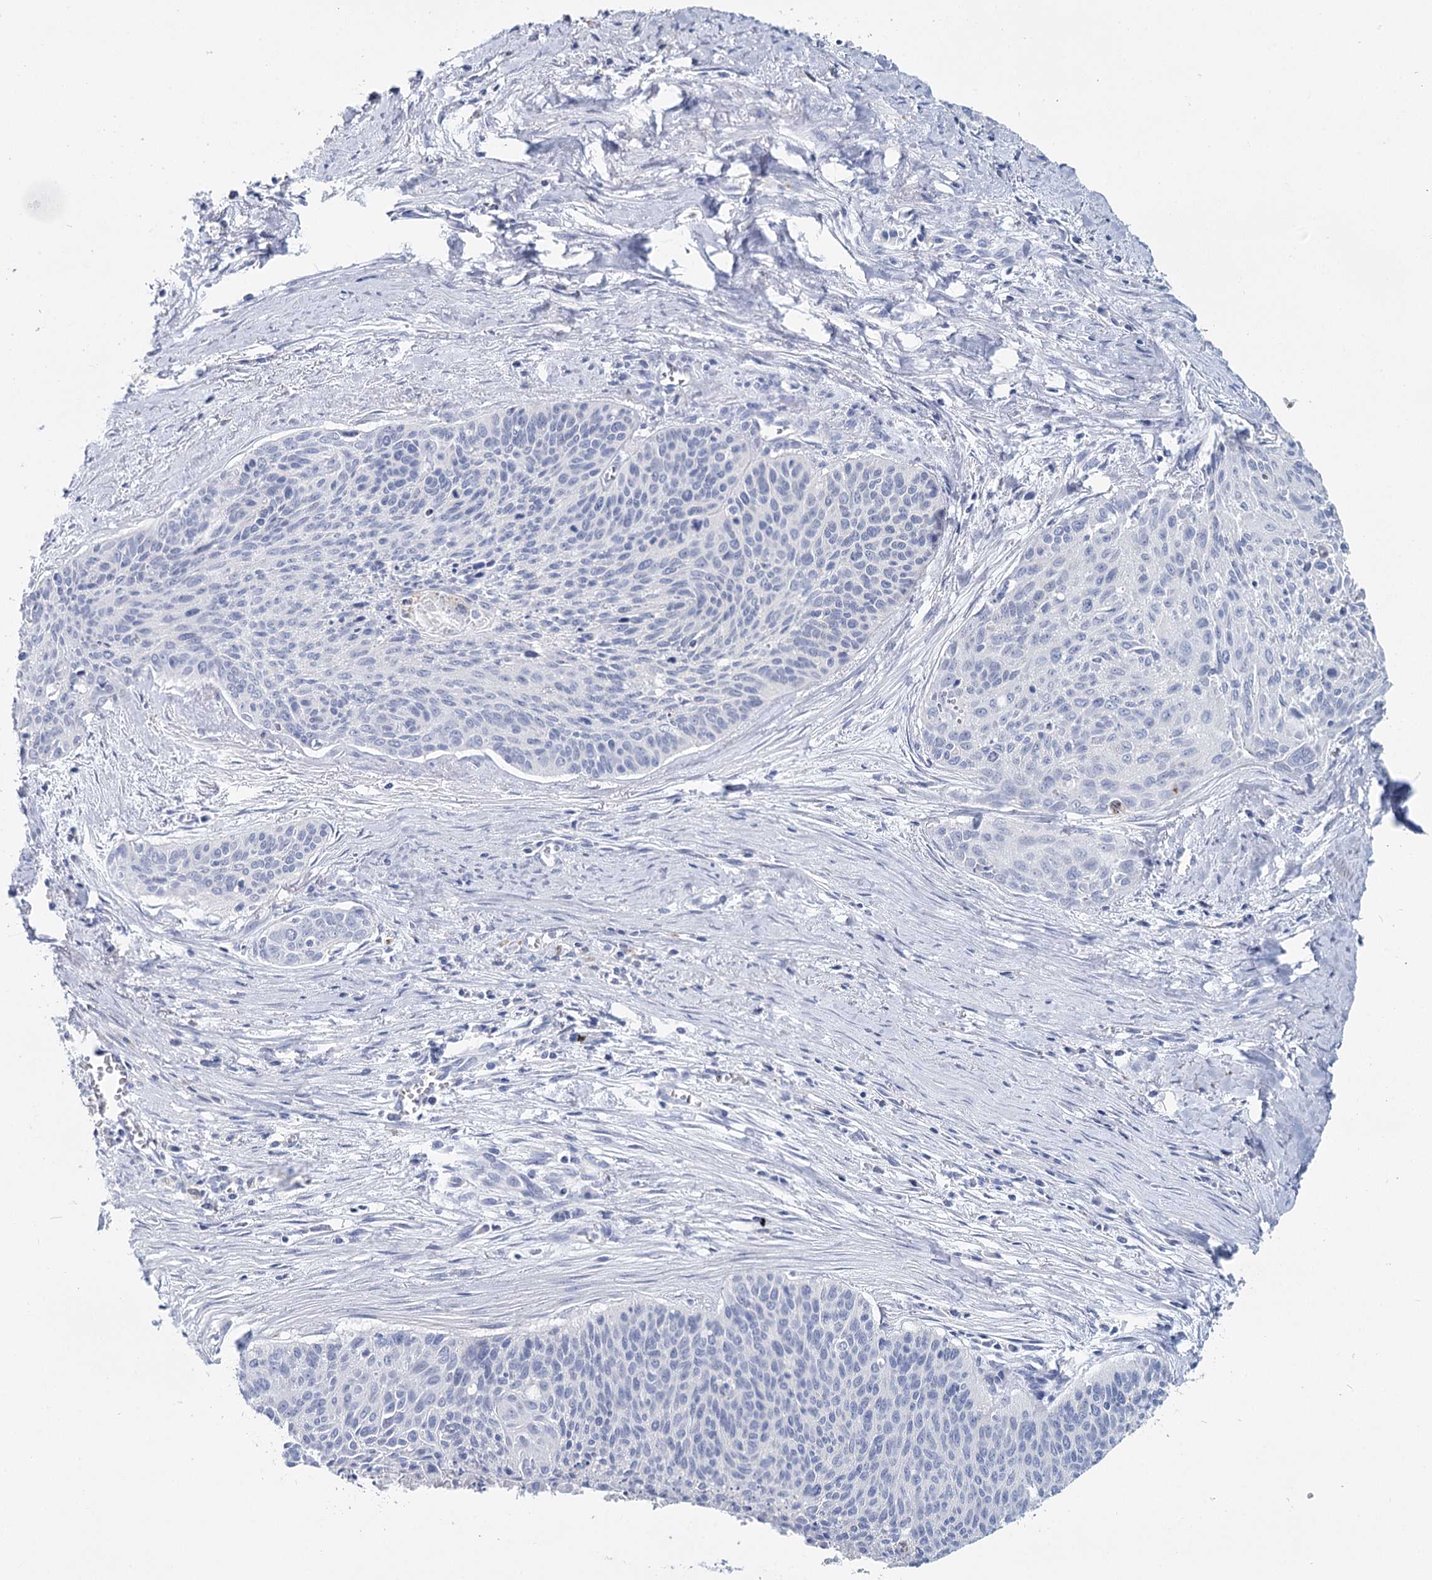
{"staining": {"intensity": "negative", "quantity": "none", "location": "none"}, "tissue": "cervical cancer", "cell_type": "Tumor cells", "image_type": "cancer", "snomed": [{"axis": "morphology", "description": "Squamous cell carcinoma, NOS"}, {"axis": "topography", "description": "Cervix"}], "caption": "This is a histopathology image of immunohistochemistry (IHC) staining of cervical cancer, which shows no staining in tumor cells.", "gene": "METTL7B", "patient": {"sex": "female", "age": 55}}